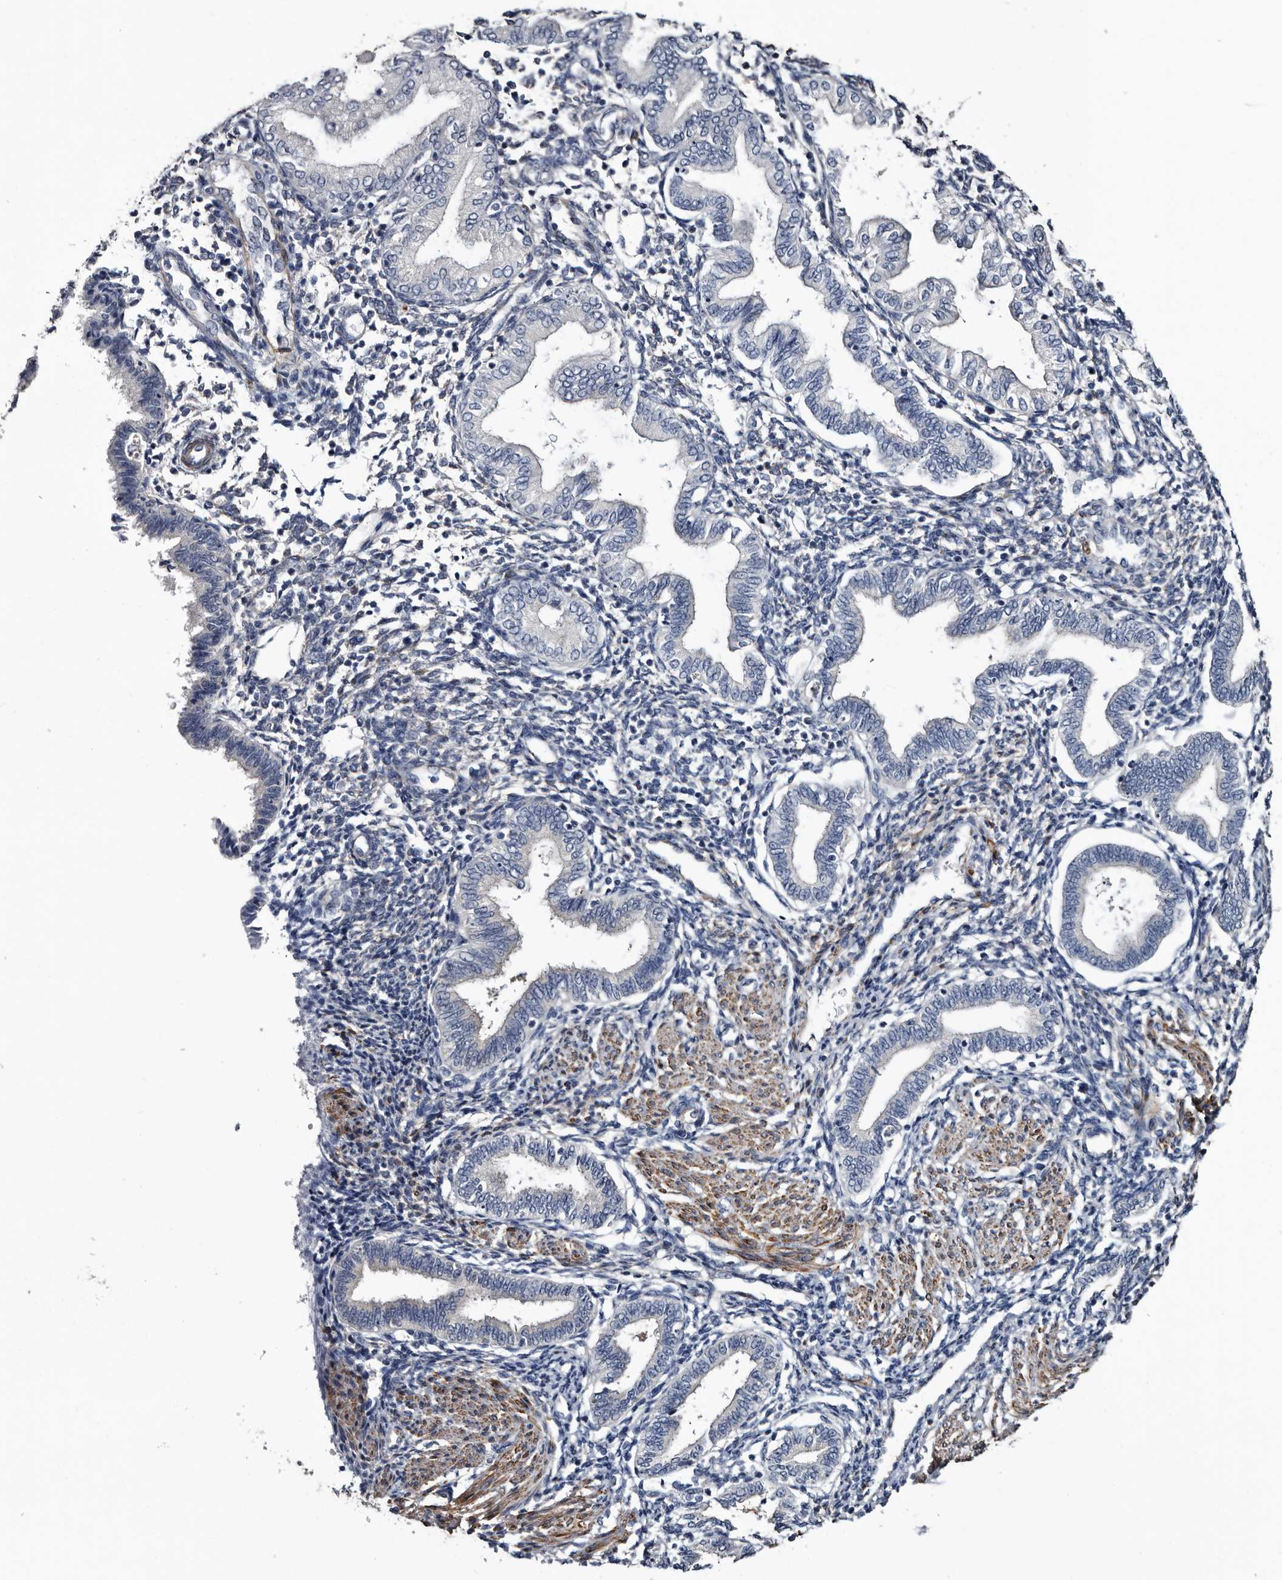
{"staining": {"intensity": "negative", "quantity": "none", "location": "none"}, "tissue": "endometrium", "cell_type": "Cells in endometrial stroma", "image_type": "normal", "snomed": [{"axis": "morphology", "description": "Normal tissue, NOS"}, {"axis": "topography", "description": "Endometrium"}], "caption": "Protein analysis of benign endometrium displays no significant positivity in cells in endometrial stroma. The staining was performed using DAB (3,3'-diaminobenzidine) to visualize the protein expression in brown, while the nuclei were stained in blue with hematoxylin (Magnification: 20x).", "gene": "IARS1", "patient": {"sex": "female", "age": 53}}